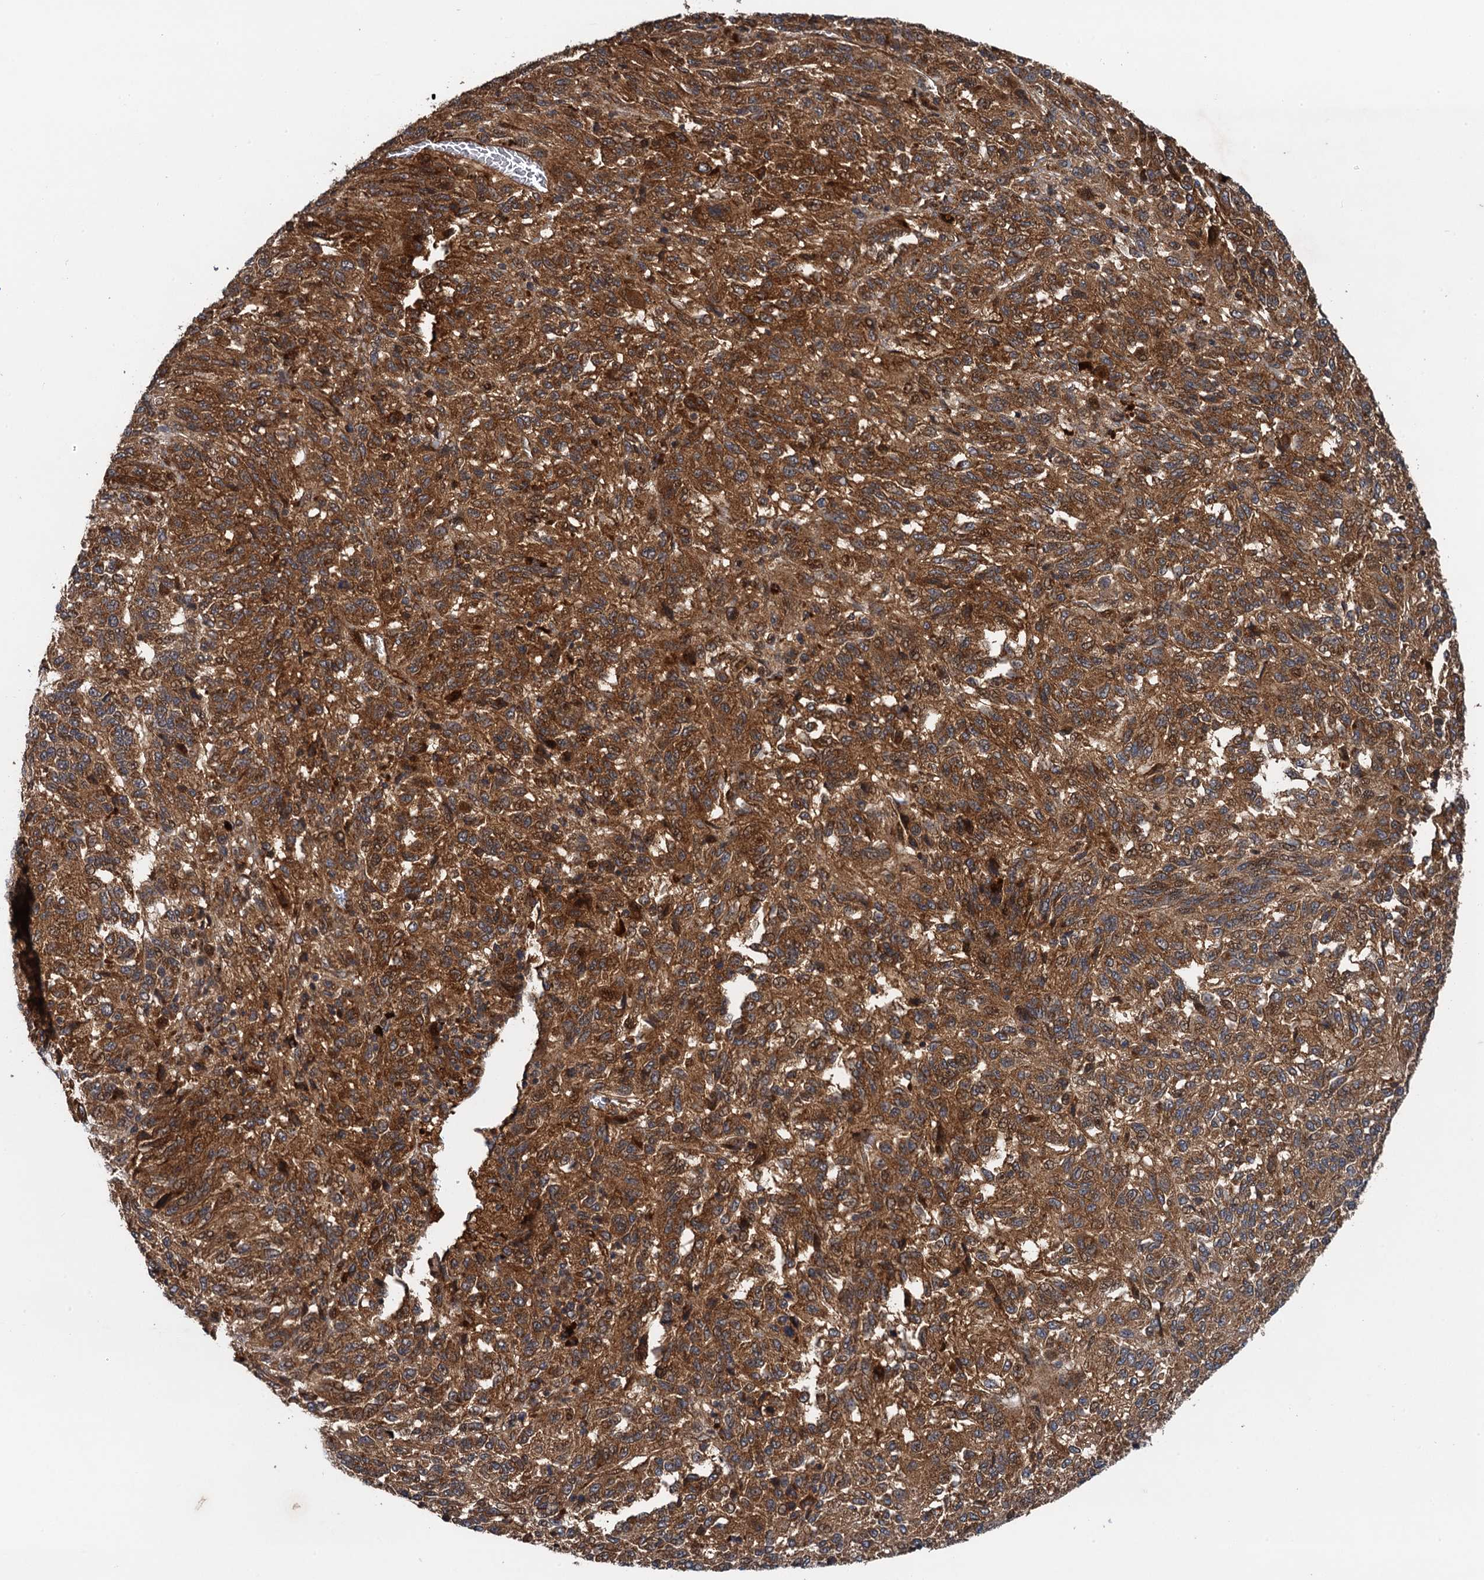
{"staining": {"intensity": "strong", "quantity": ">75%", "location": "cytoplasmic/membranous,nuclear"}, "tissue": "melanoma", "cell_type": "Tumor cells", "image_type": "cancer", "snomed": [{"axis": "morphology", "description": "Malignant melanoma, Metastatic site"}, {"axis": "topography", "description": "Lung"}], "caption": "This image exhibits IHC staining of malignant melanoma (metastatic site), with high strong cytoplasmic/membranous and nuclear expression in approximately >75% of tumor cells.", "gene": "NLRP10", "patient": {"sex": "male", "age": 64}}